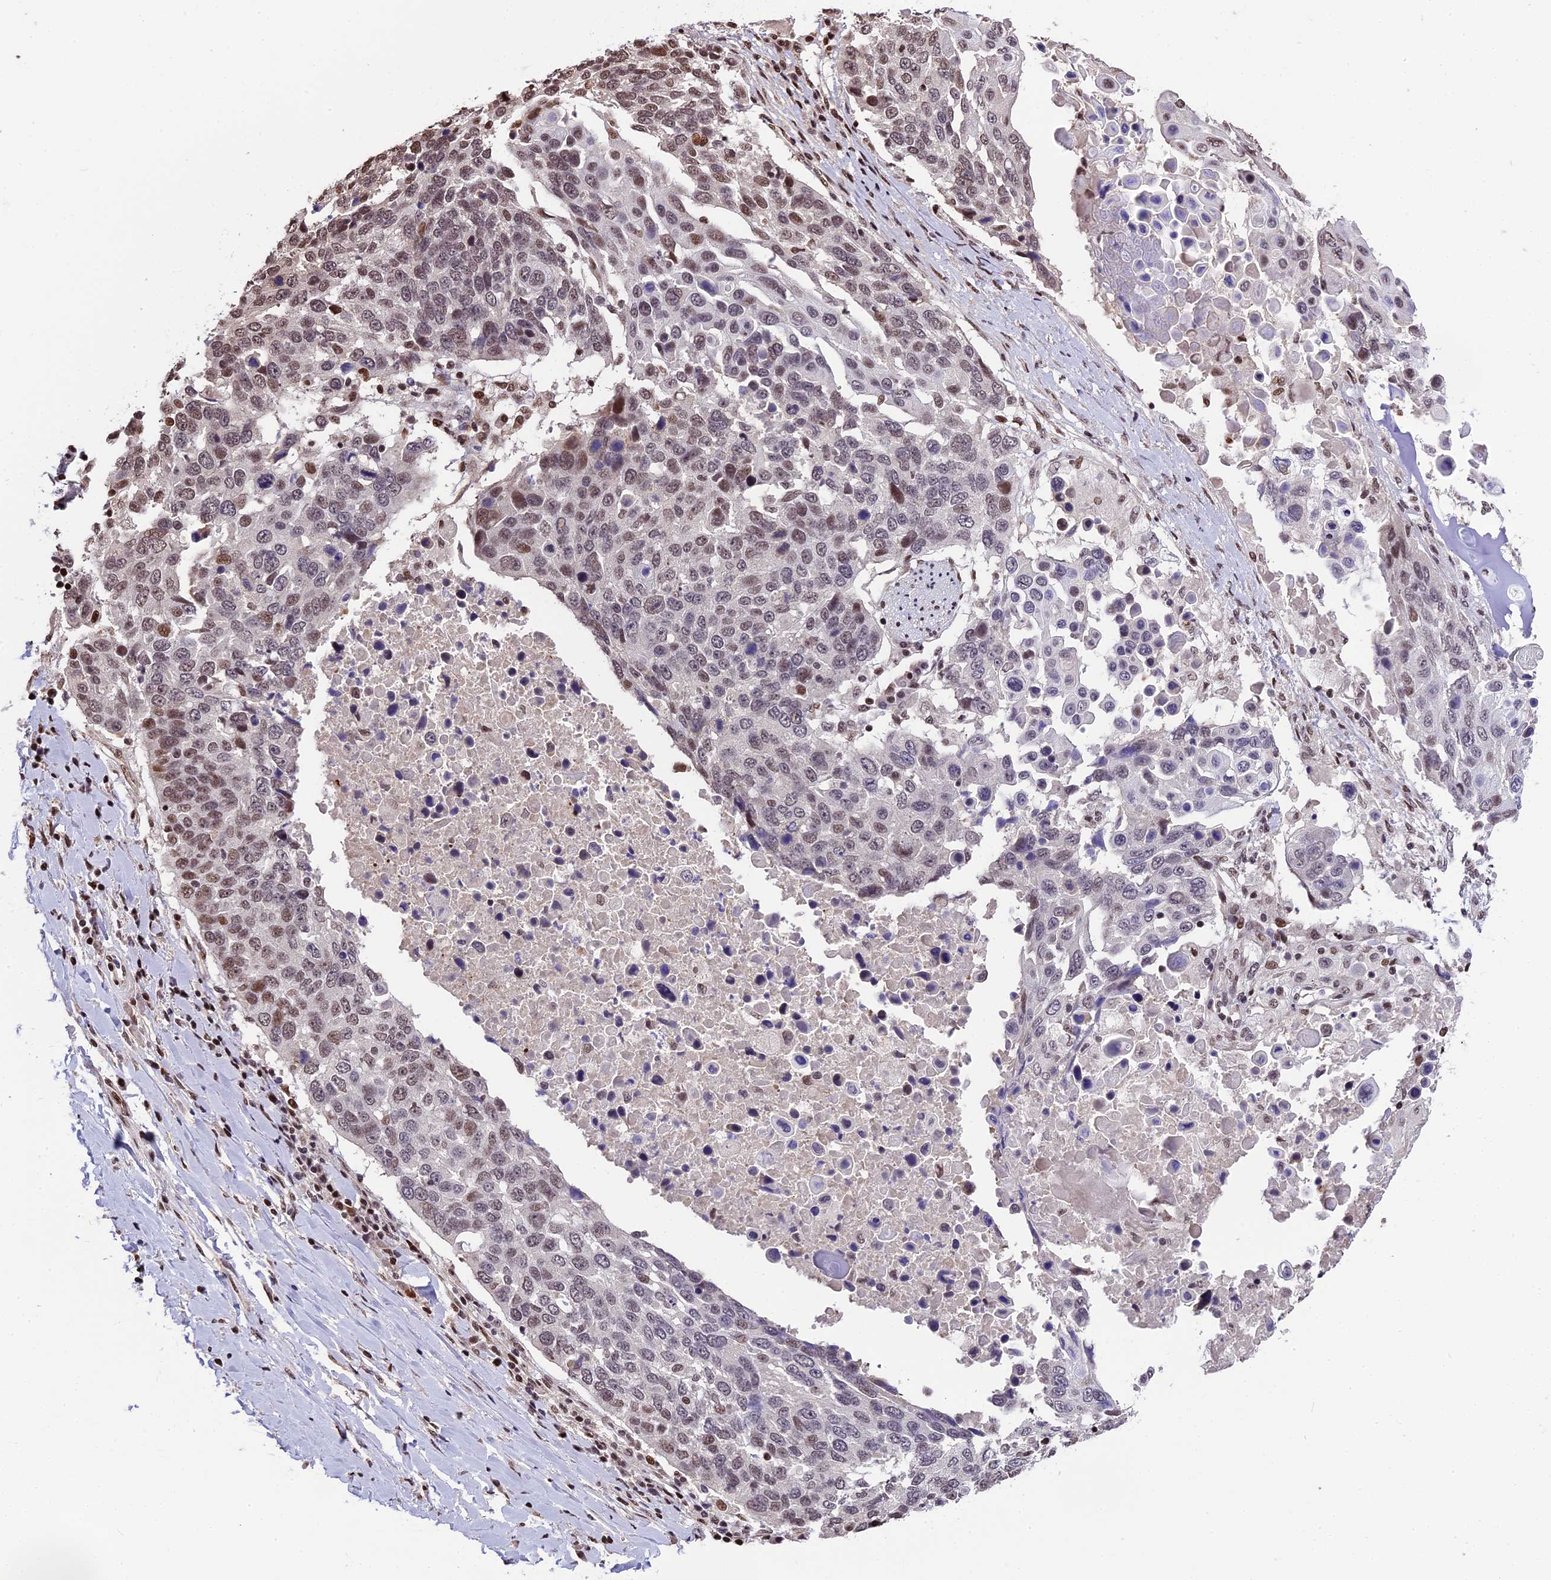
{"staining": {"intensity": "moderate", "quantity": ">75%", "location": "nuclear"}, "tissue": "lung cancer", "cell_type": "Tumor cells", "image_type": "cancer", "snomed": [{"axis": "morphology", "description": "Squamous cell carcinoma, NOS"}, {"axis": "topography", "description": "Lung"}], "caption": "Protein analysis of squamous cell carcinoma (lung) tissue demonstrates moderate nuclear expression in about >75% of tumor cells.", "gene": "POLR3E", "patient": {"sex": "male", "age": 66}}